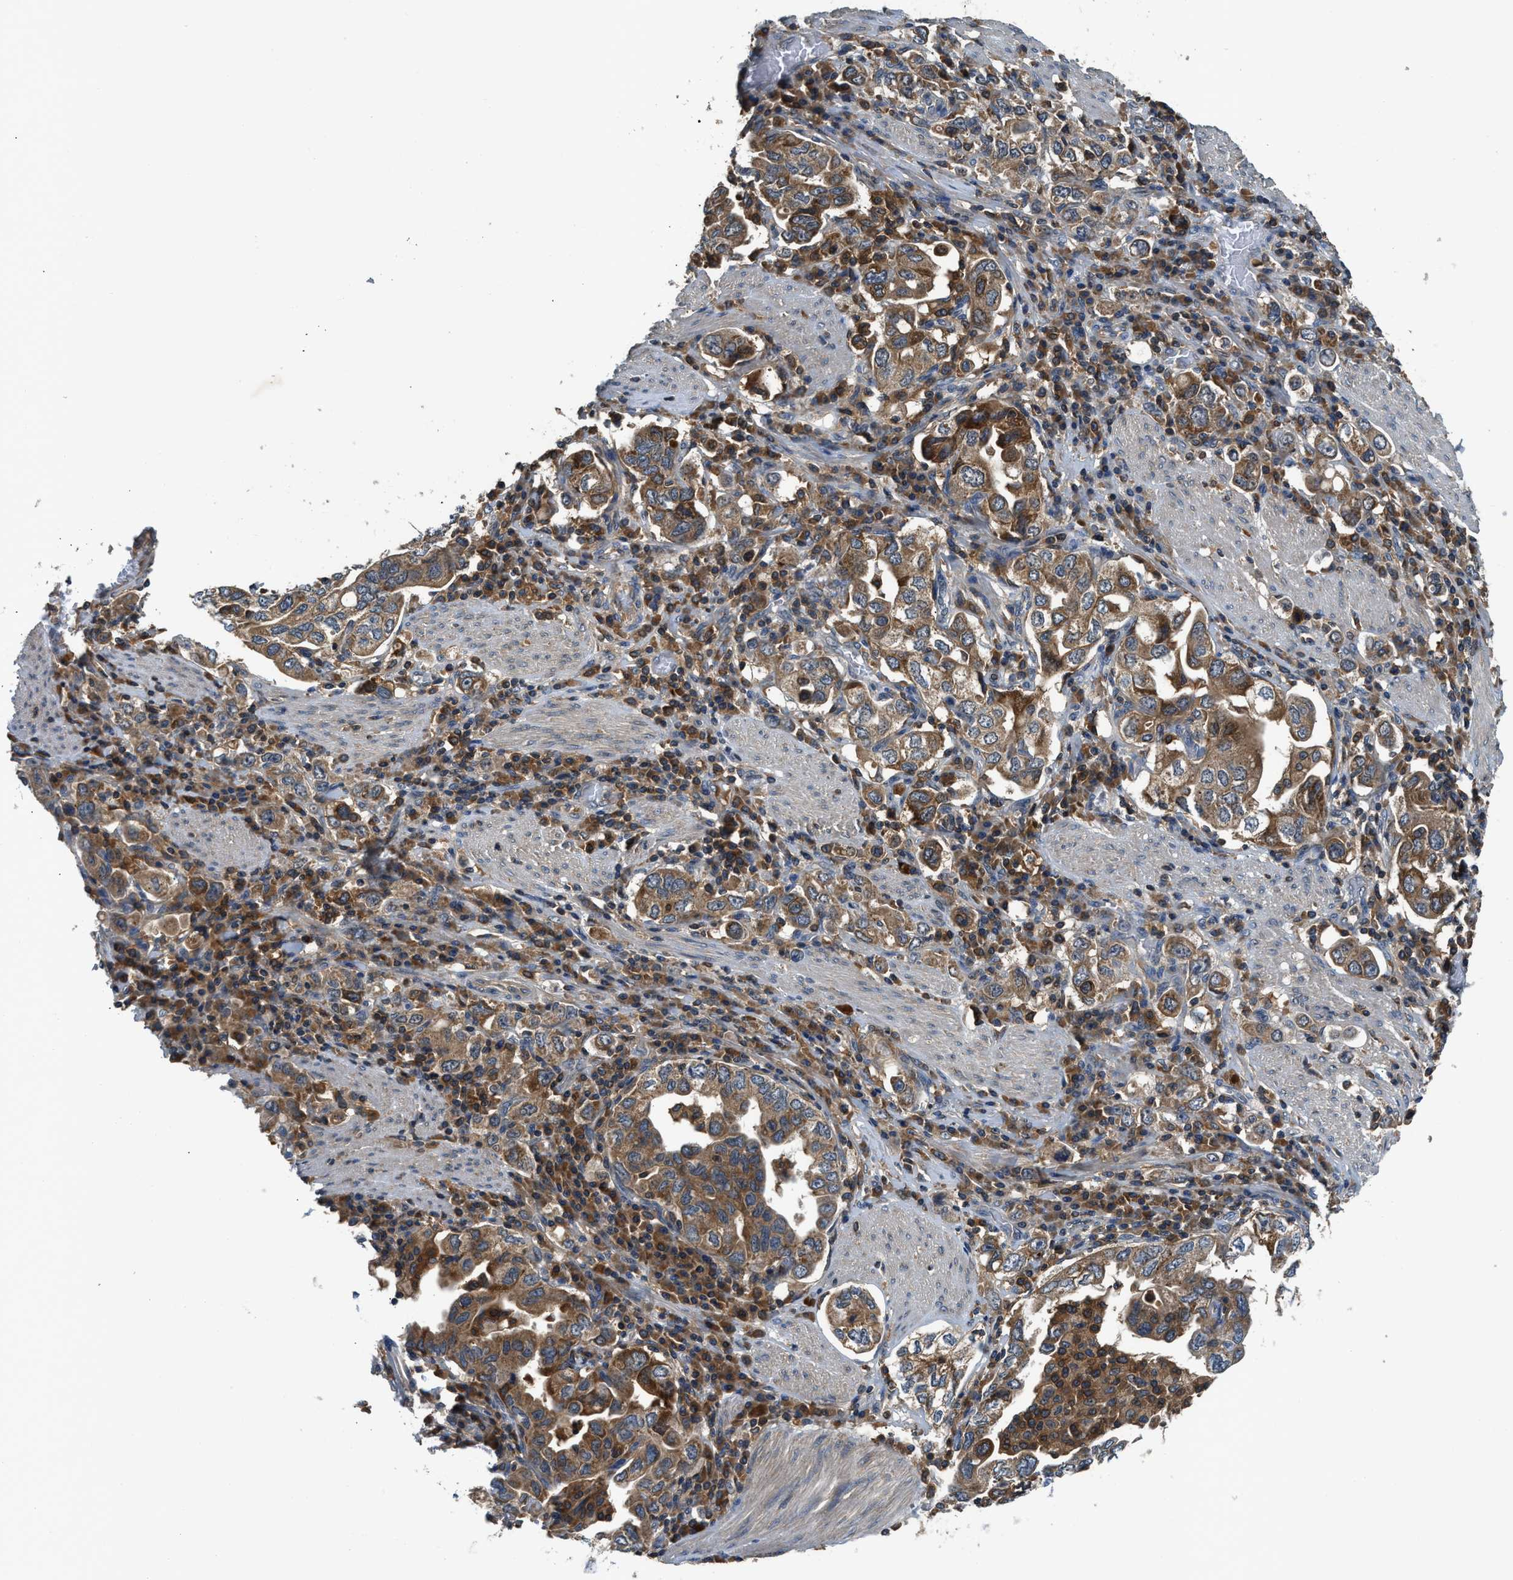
{"staining": {"intensity": "moderate", "quantity": ">75%", "location": "cytoplasmic/membranous"}, "tissue": "stomach cancer", "cell_type": "Tumor cells", "image_type": "cancer", "snomed": [{"axis": "morphology", "description": "Adenocarcinoma, NOS"}, {"axis": "topography", "description": "Stomach, upper"}], "caption": "An image of human stomach adenocarcinoma stained for a protein displays moderate cytoplasmic/membranous brown staining in tumor cells. The staining was performed using DAB, with brown indicating positive protein expression. Nuclei are stained blue with hematoxylin.", "gene": "PAFAH2", "patient": {"sex": "male", "age": 62}}